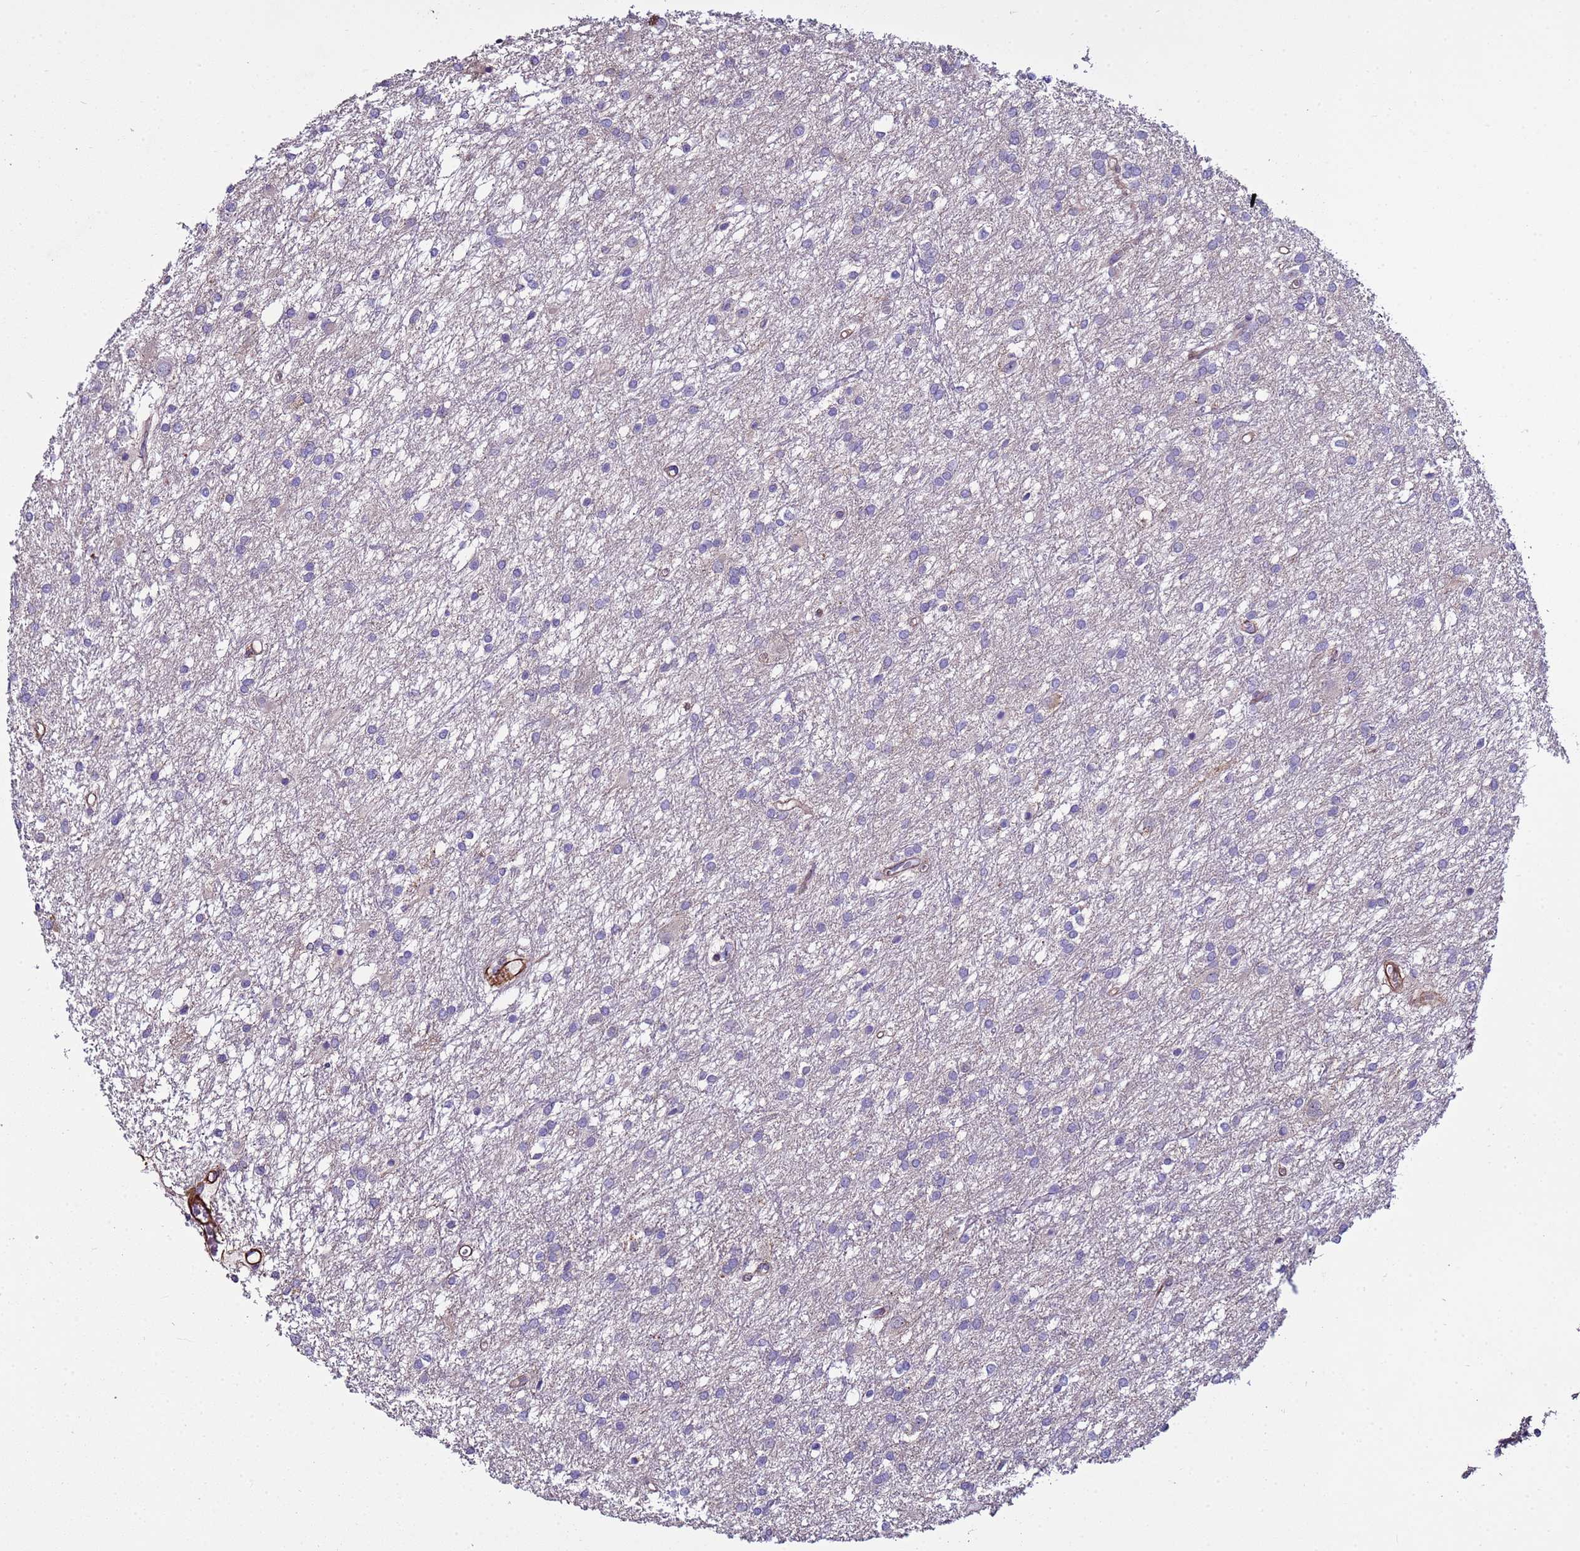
{"staining": {"intensity": "negative", "quantity": "none", "location": "none"}, "tissue": "glioma", "cell_type": "Tumor cells", "image_type": "cancer", "snomed": [{"axis": "morphology", "description": "Glioma, malignant, High grade"}, {"axis": "topography", "description": "Brain"}], "caption": "Glioma was stained to show a protein in brown. There is no significant staining in tumor cells.", "gene": "RABL2B", "patient": {"sex": "female", "age": 50}}